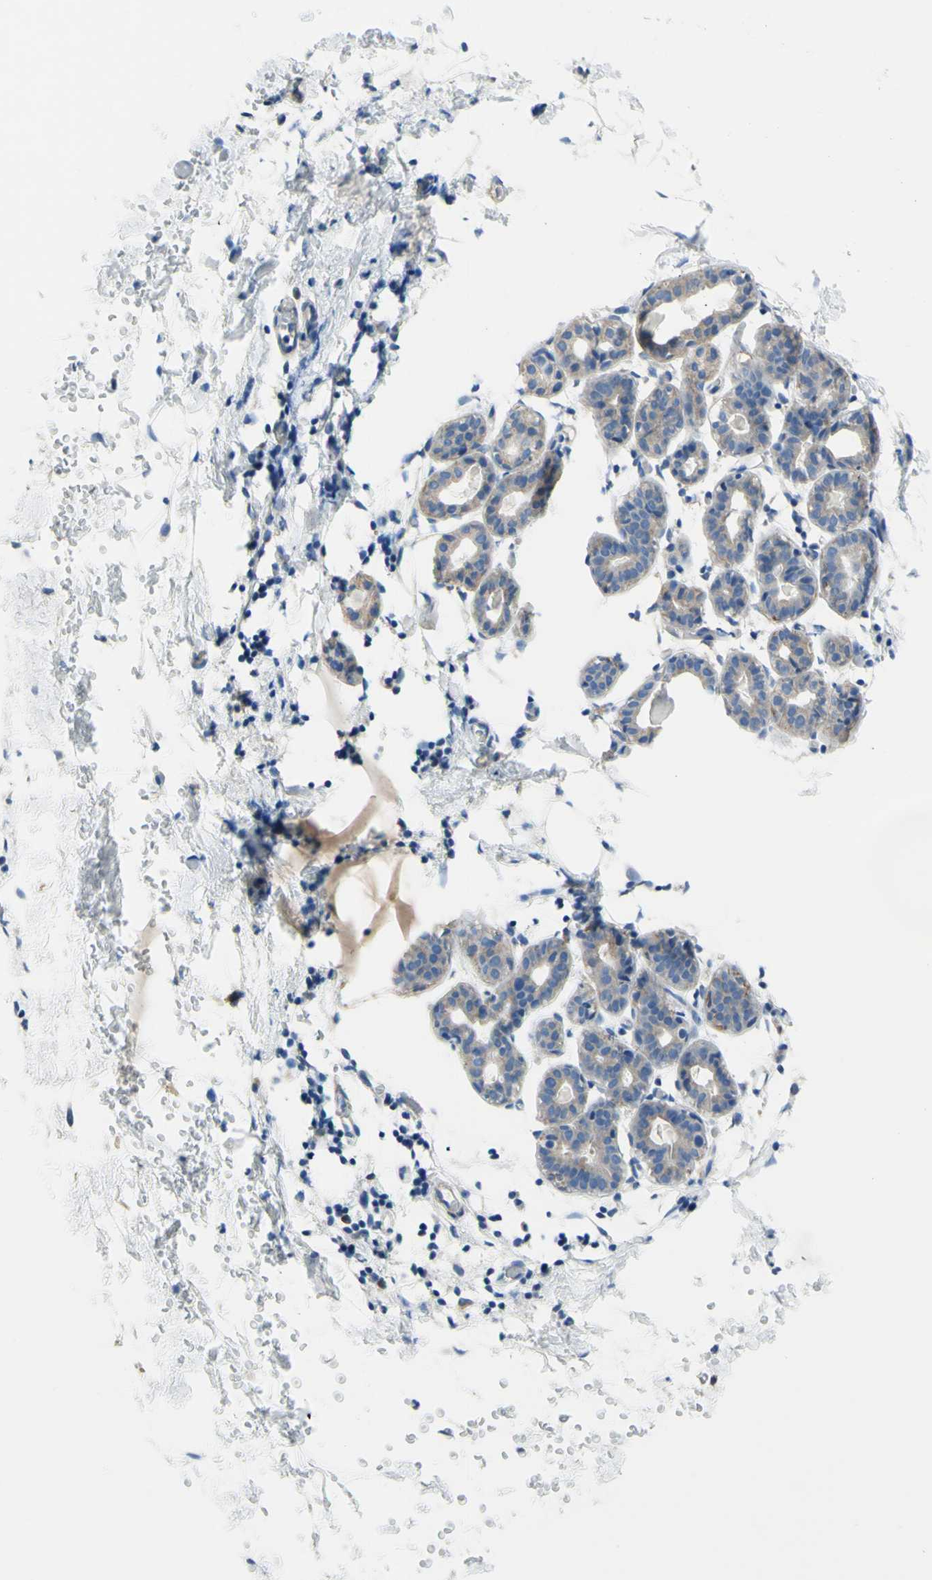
{"staining": {"intensity": "negative", "quantity": "none", "location": "none"}, "tissue": "breast", "cell_type": "Adipocytes", "image_type": "normal", "snomed": [{"axis": "morphology", "description": "Normal tissue, NOS"}, {"axis": "topography", "description": "Breast"}], "caption": "This is an immunohistochemistry photomicrograph of normal human breast. There is no positivity in adipocytes.", "gene": "RETREG2", "patient": {"sex": "female", "age": 27}}